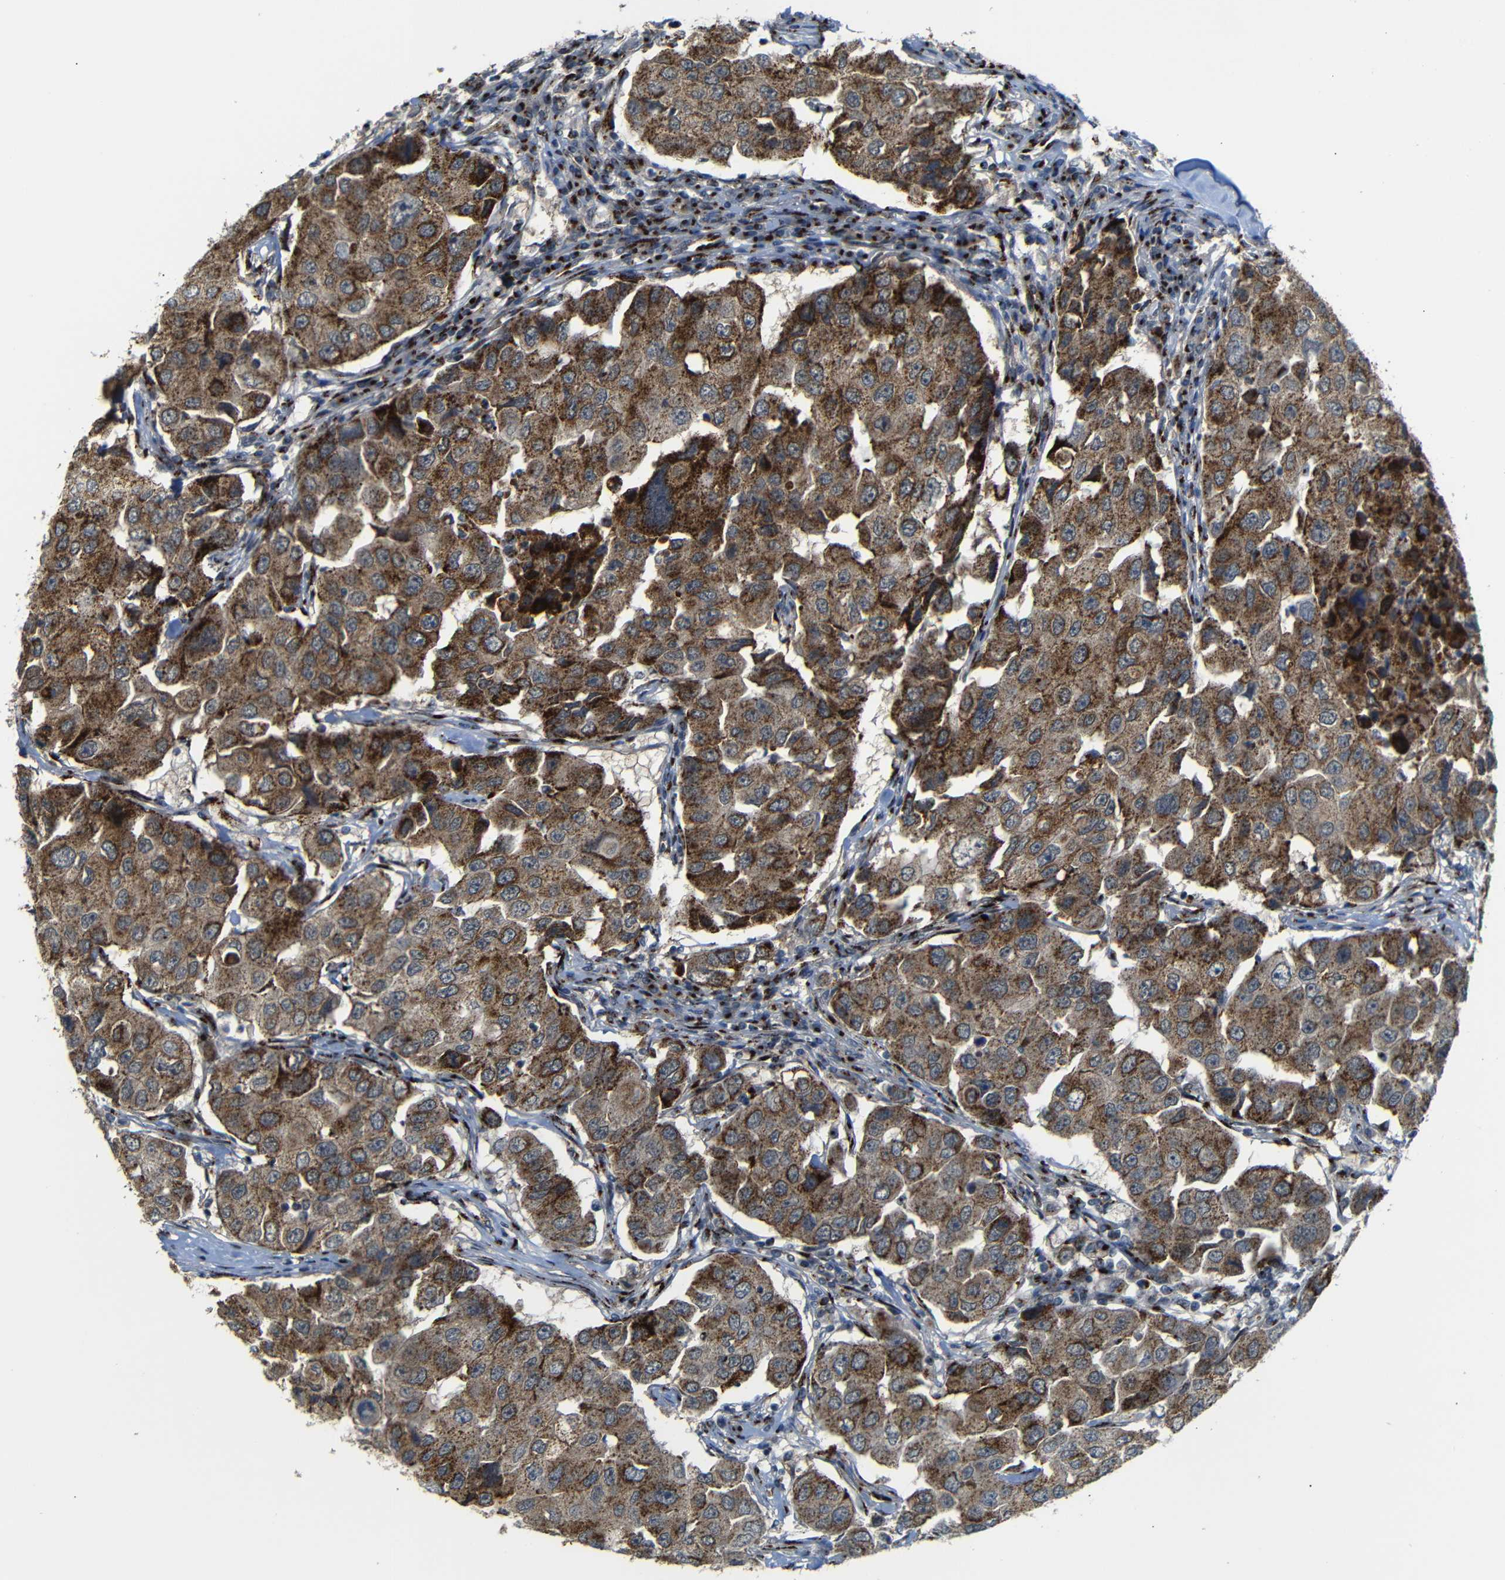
{"staining": {"intensity": "strong", "quantity": ">75%", "location": "cytoplasmic/membranous"}, "tissue": "breast cancer", "cell_type": "Tumor cells", "image_type": "cancer", "snomed": [{"axis": "morphology", "description": "Duct carcinoma"}, {"axis": "topography", "description": "Breast"}], "caption": "Invasive ductal carcinoma (breast) stained with a protein marker exhibits strong staining in tumor cells.", "gene": "TGOLN2", "patient": {"sex": "female", "age": 27}}